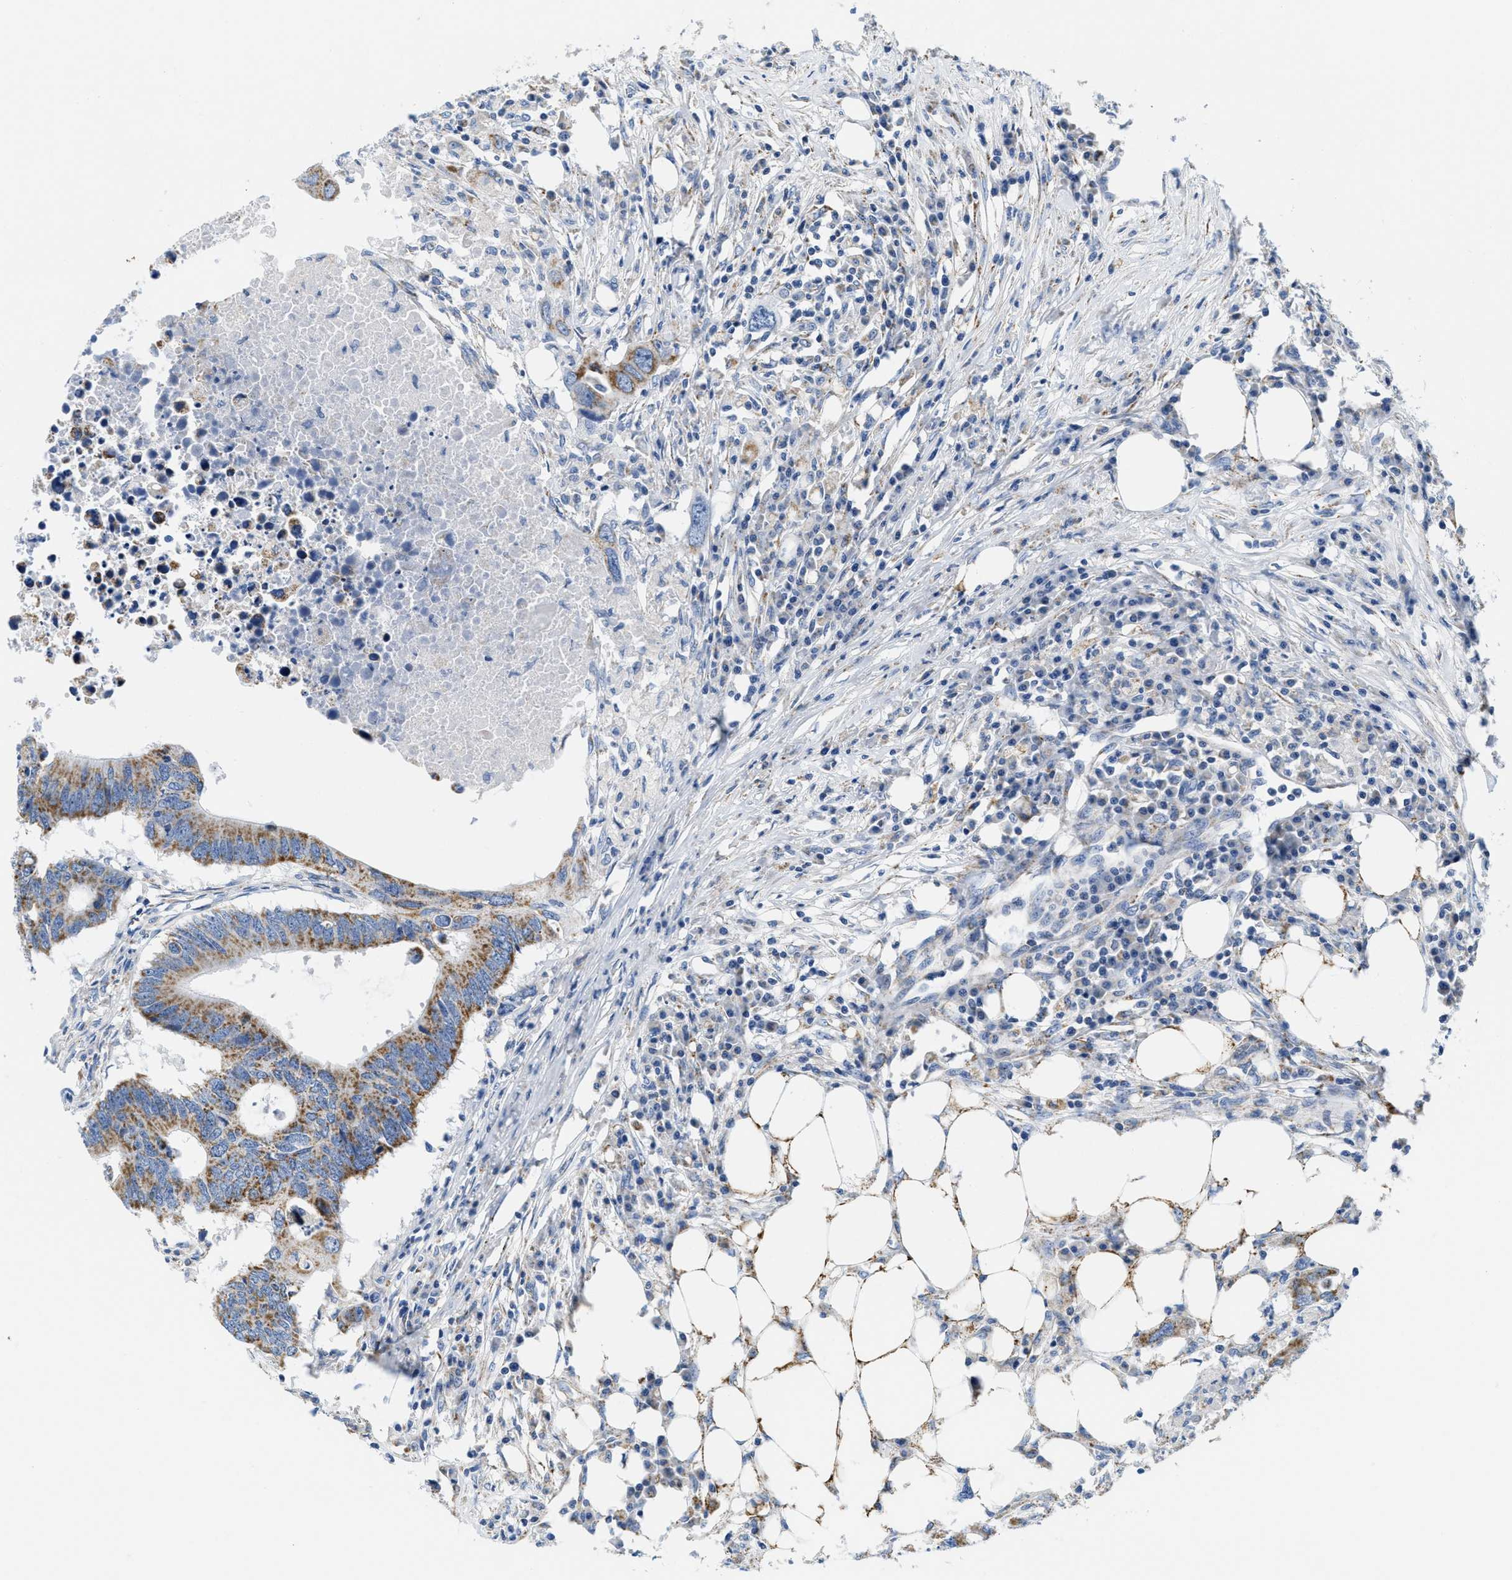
{"staining": {"intensity": "moderate", "quantity": ">75%", "location": "cytoplasmic/membranous"}, "tissue": "colorectal cancer", "cell_type": "Tumor cells", "image_type": "cancer", "snomed": [{"axis": "morphology", "description": "Adenocarcinoma, NOS"}, {"axis": "topography", "description": "Colon"}], "caption": "Colorectal cancer (adenocarcinoma) was stained to show a protein in brown. There is medium levels of moderate cytoplasmic/membranous expression in approximately >75% of tumor cells.", "gene": "KCNJ5", "patient": {"sex": "male", "age": 71}}